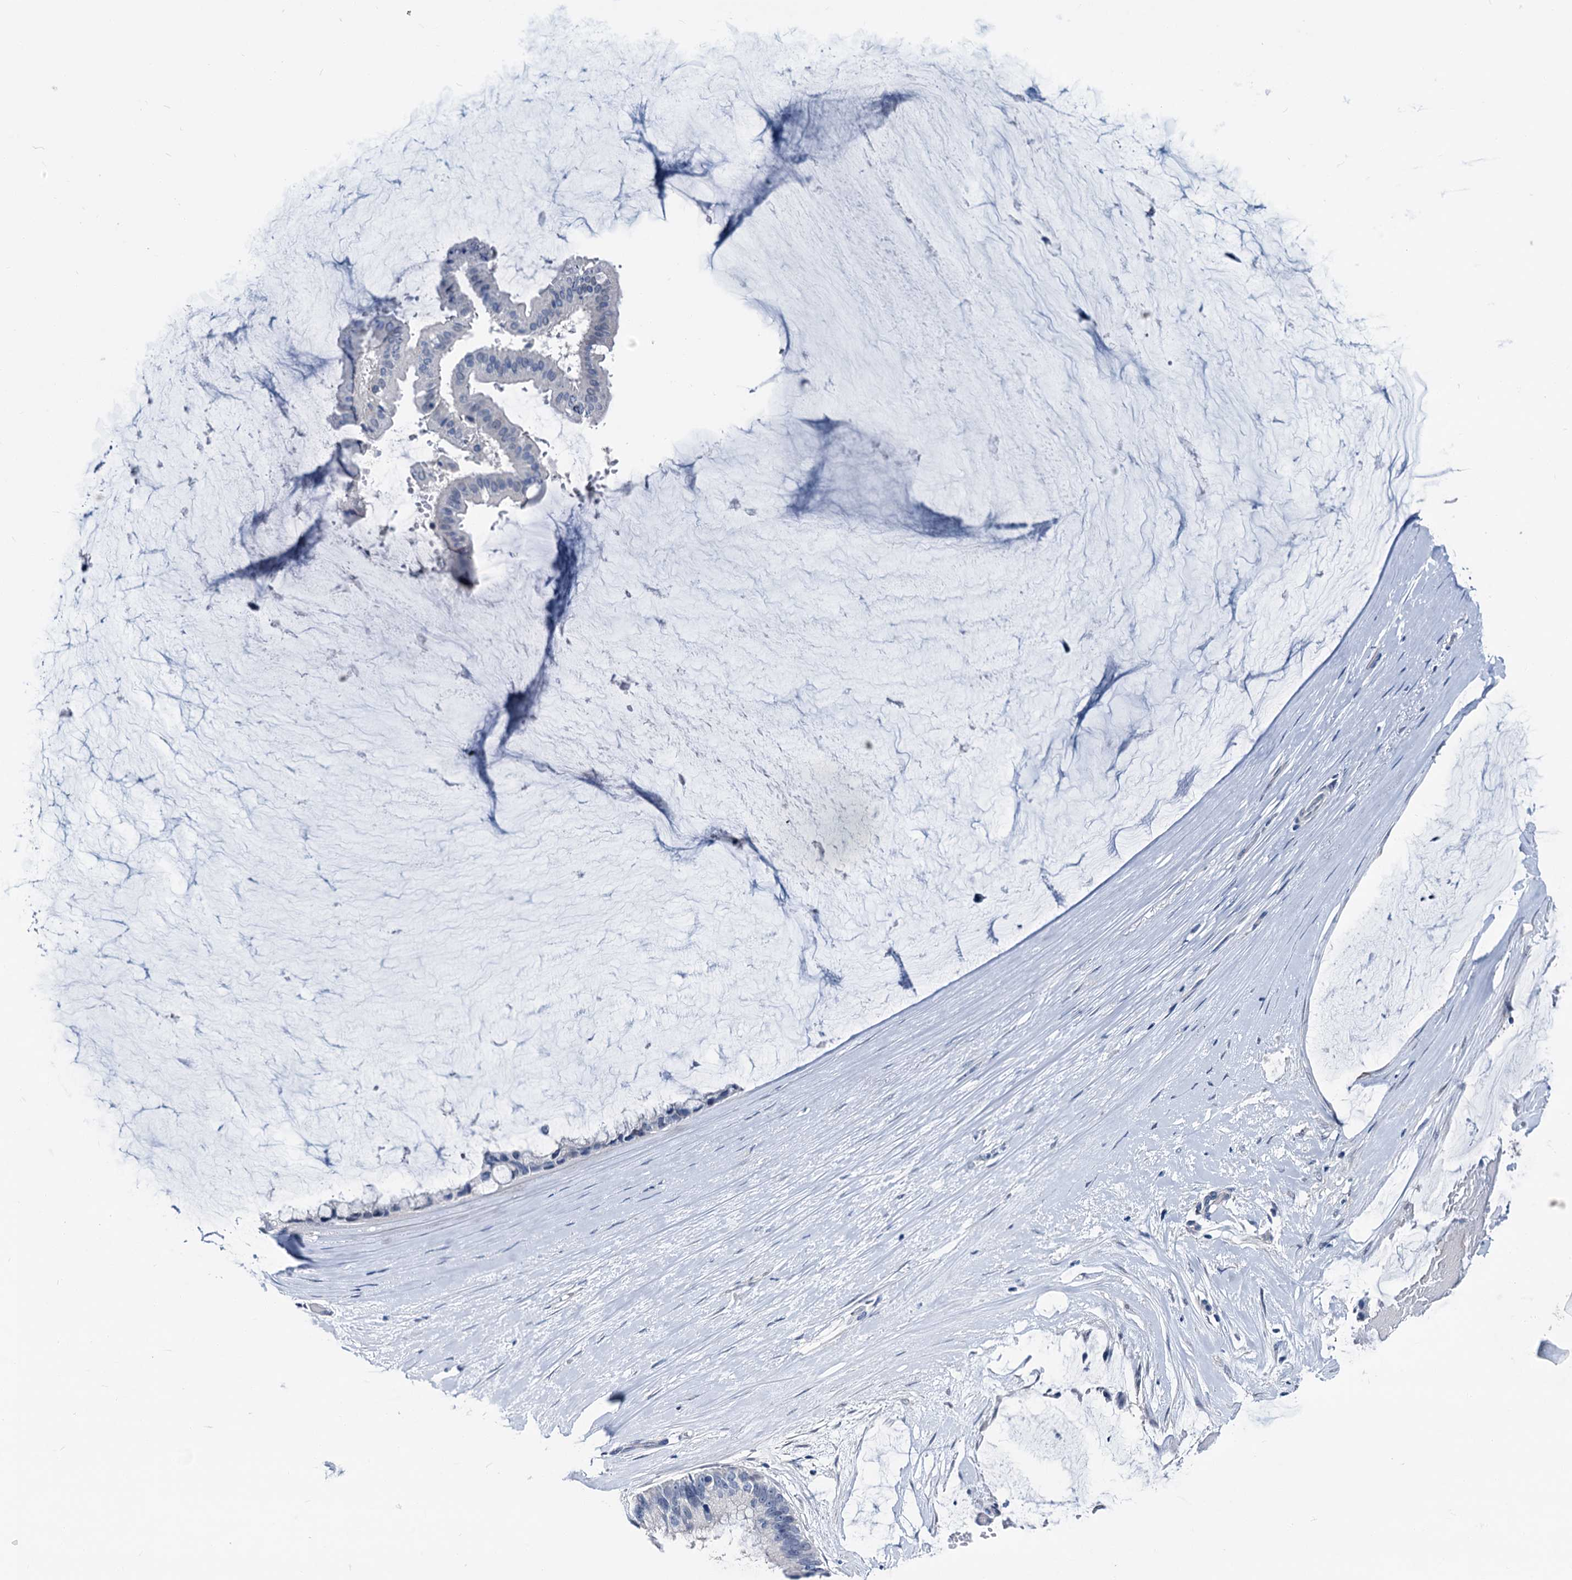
{"staining": {"intensity": "negative", "quantity": "none", "location": "none"}, "tissue": "ovarian cancer", "cell_type": "Tumor cells", "image_type": "cancer", "snomed": [{"axis": "morphology", "description": "Cystadenocarcinoma, mucinous, NOS"}, {"axis": "topography", "description": "Ovary"}], "caption": "Immunohistochemical staining of ovarian mucinous cystadenocarcinoma exhibits no significant expression in tumor cells.", "gene": "GLO1", "patient": {"sex": "female", "age": 39}}